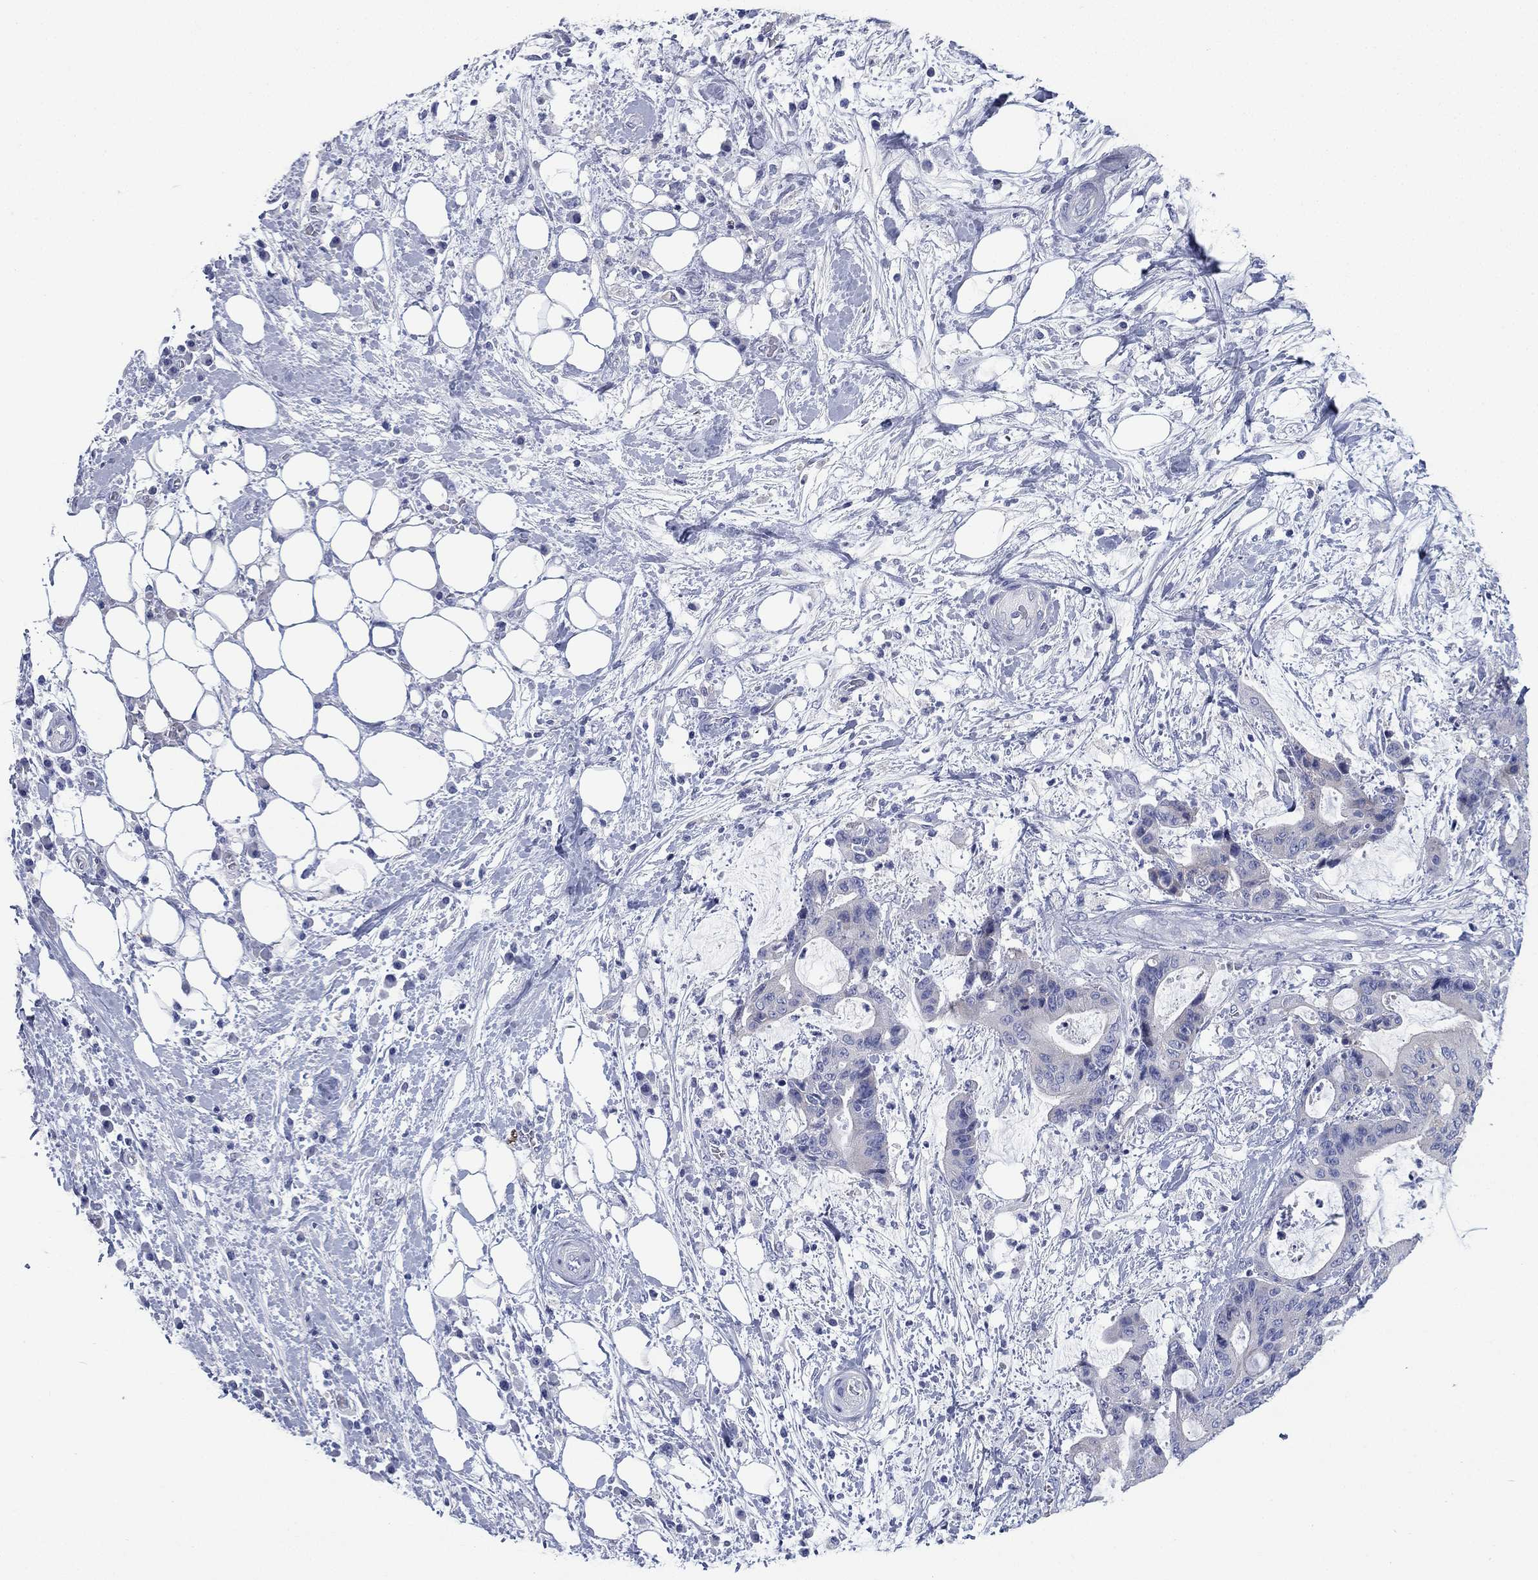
{"staining": {"intensity": "negative", "quantity": "none", "location": "none"}, "tissue": "liver cancer", "cell_type": "Tumor cells", "image_type": "cancer", "snomed": [{"axis": "morphology", "description": "Cholangiocarcinoma"}, {"axis": "topography", "description": "Liver"}], "caption": "DAB immunohistochemical staining of liver cancer (cholangiocarcinoma) displays no significant positivity in tumor cells. (DAB (3,3'-diaminobenzidine) immunohistochemistry, high magnification).", "gene": "FCER2", "patient": {"sex": "female", "age": 73}}